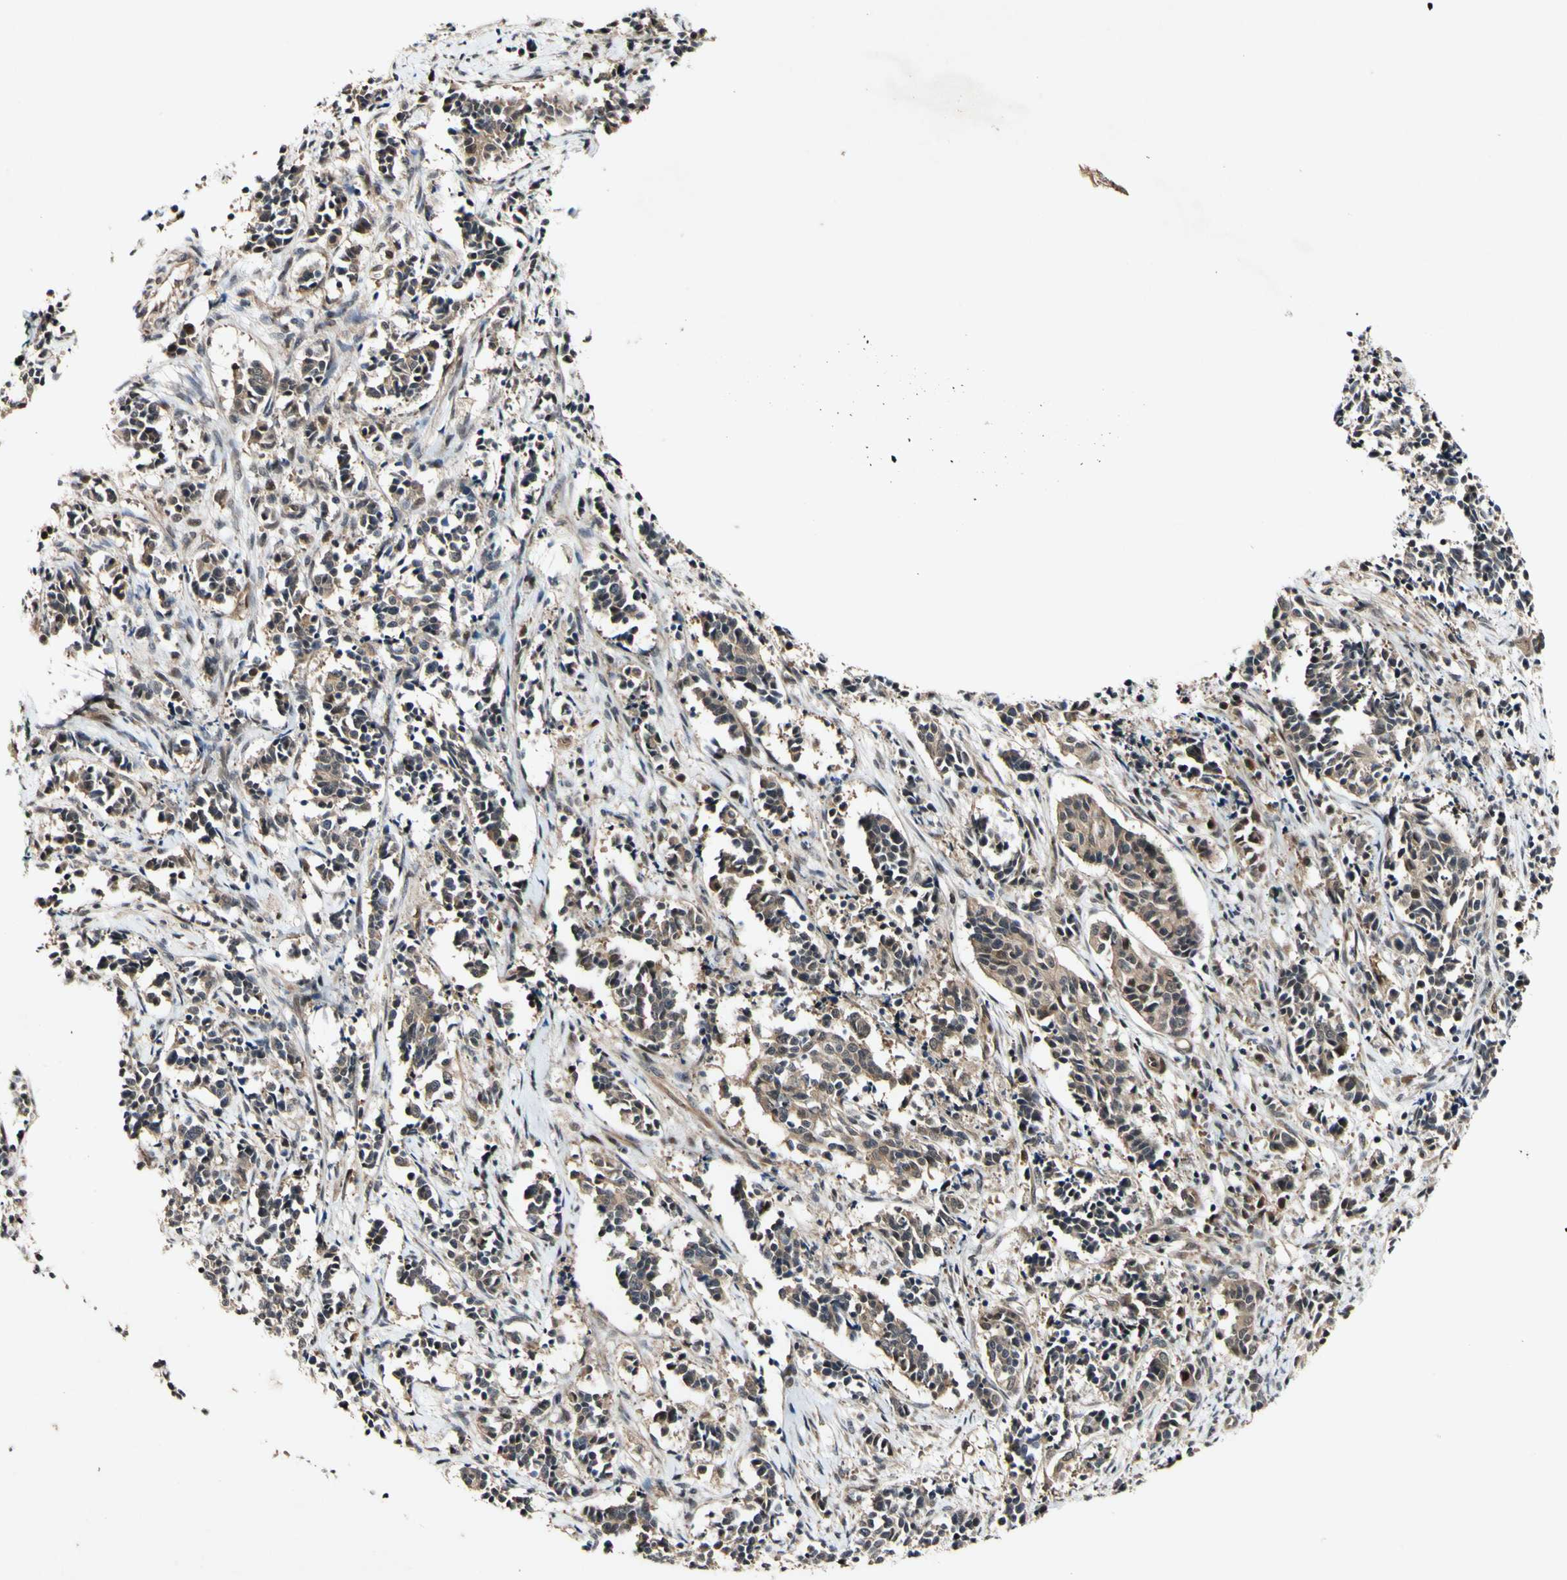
{"staining": {"intensity": "moderate", "quantity": ">75%", "location": "cytoplasmic/membranous"}, "tissue": "cervical cancer", "cell_type": "Tumor cells", "image_type": "cancer", "snomed": [{"axis": "morphology", "description": "Normal tissue, NOS"}, {"axis": "morphology", "description": "Squamous cell carcinoma, NOS"}, {"axis": "topography", "description": "Cervix"}], "caption": "Immunohistochemical staining of cervical squamous cell carcinoma exhibits medium levels of moderate cytoplasmic/membranous protein staining in about >75% of tumor cells.", "gene": "CSNK1E", "patient": {"sex": "female", "age": 35}}